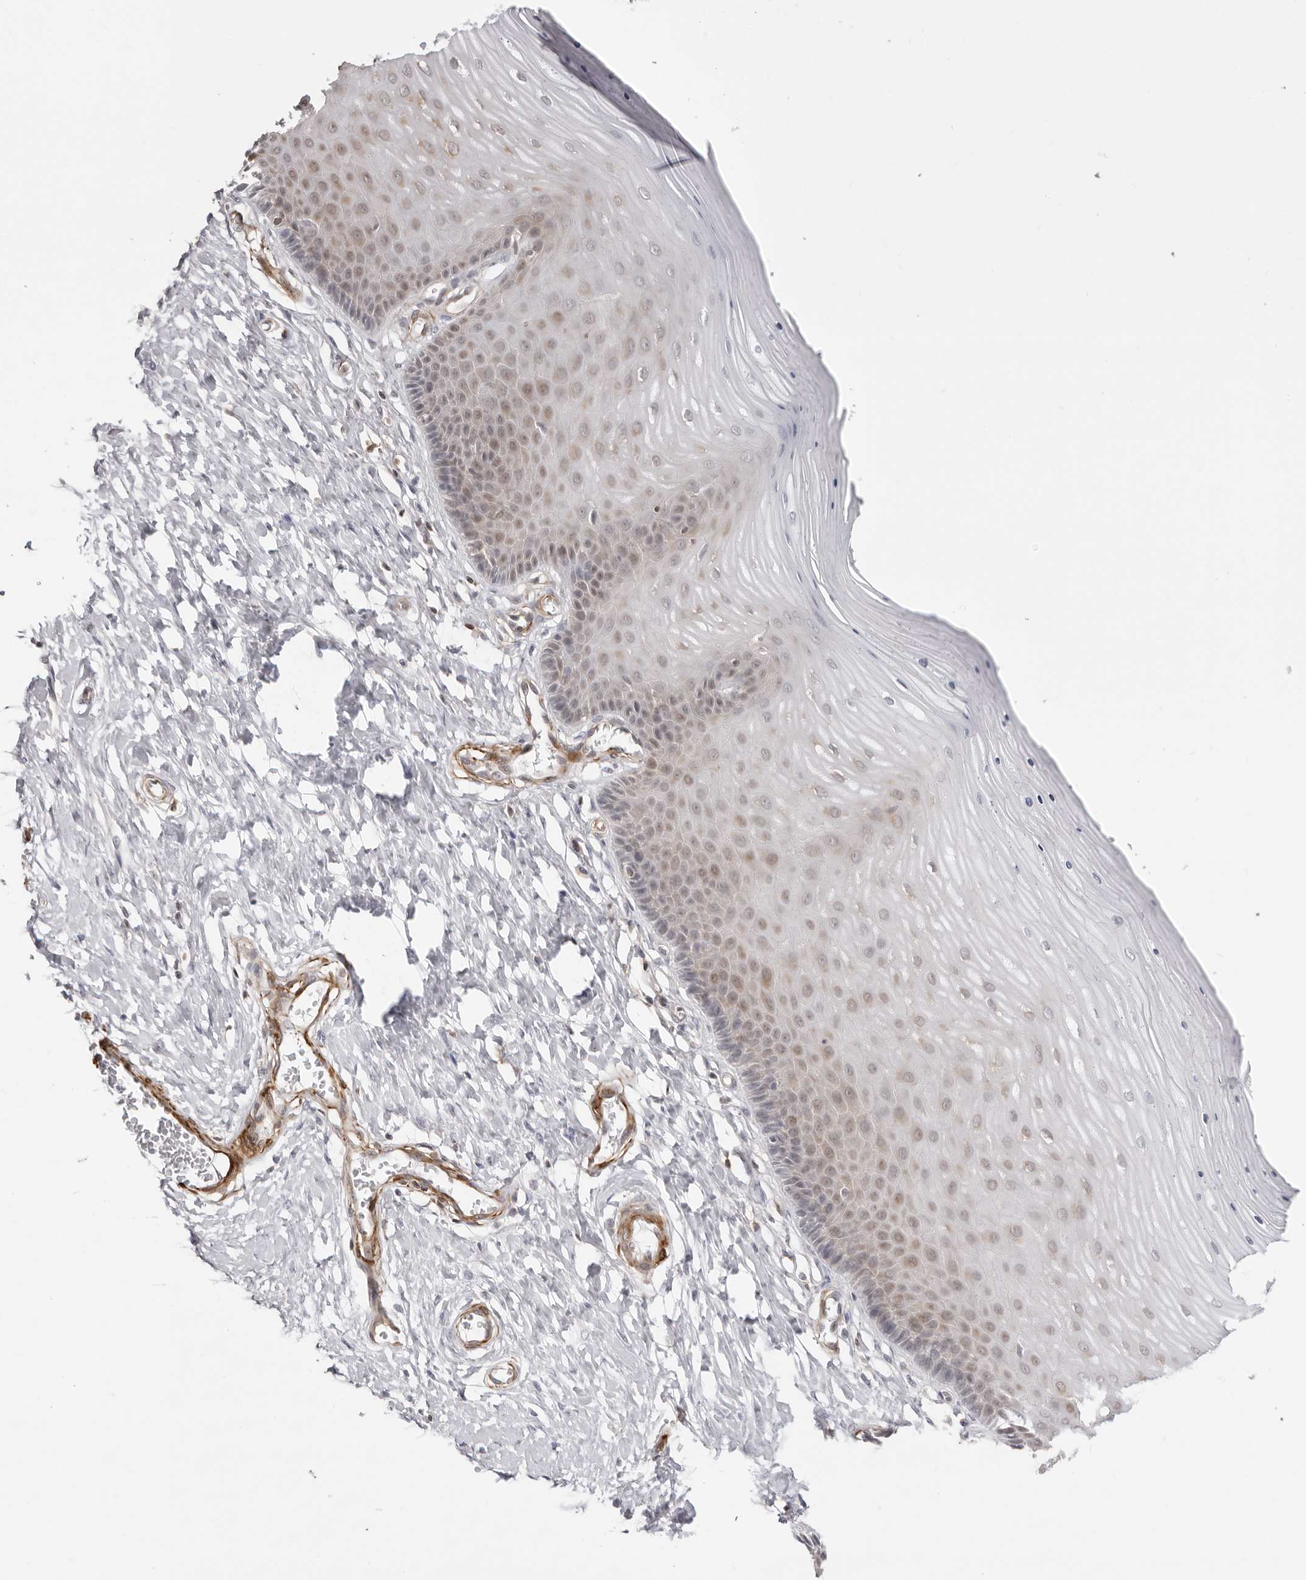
{"staining": {"intensity": "negative", "quantity": "none", "location": "none"}, "tissue": "cervix", "cell_type": "Glandular cells", "image_type": "normal", "snomed": [{"axis": "morphology", "description": "Normal tissue, NOS"}, {"axis": "topography", "description": "Cervix"}], "caption": "This is an IHC micrograph of unremarkable human cervix. There is no staining in glandular cells.", "gene": "UNK", "patient": {"sex": "female", "age": 55}}